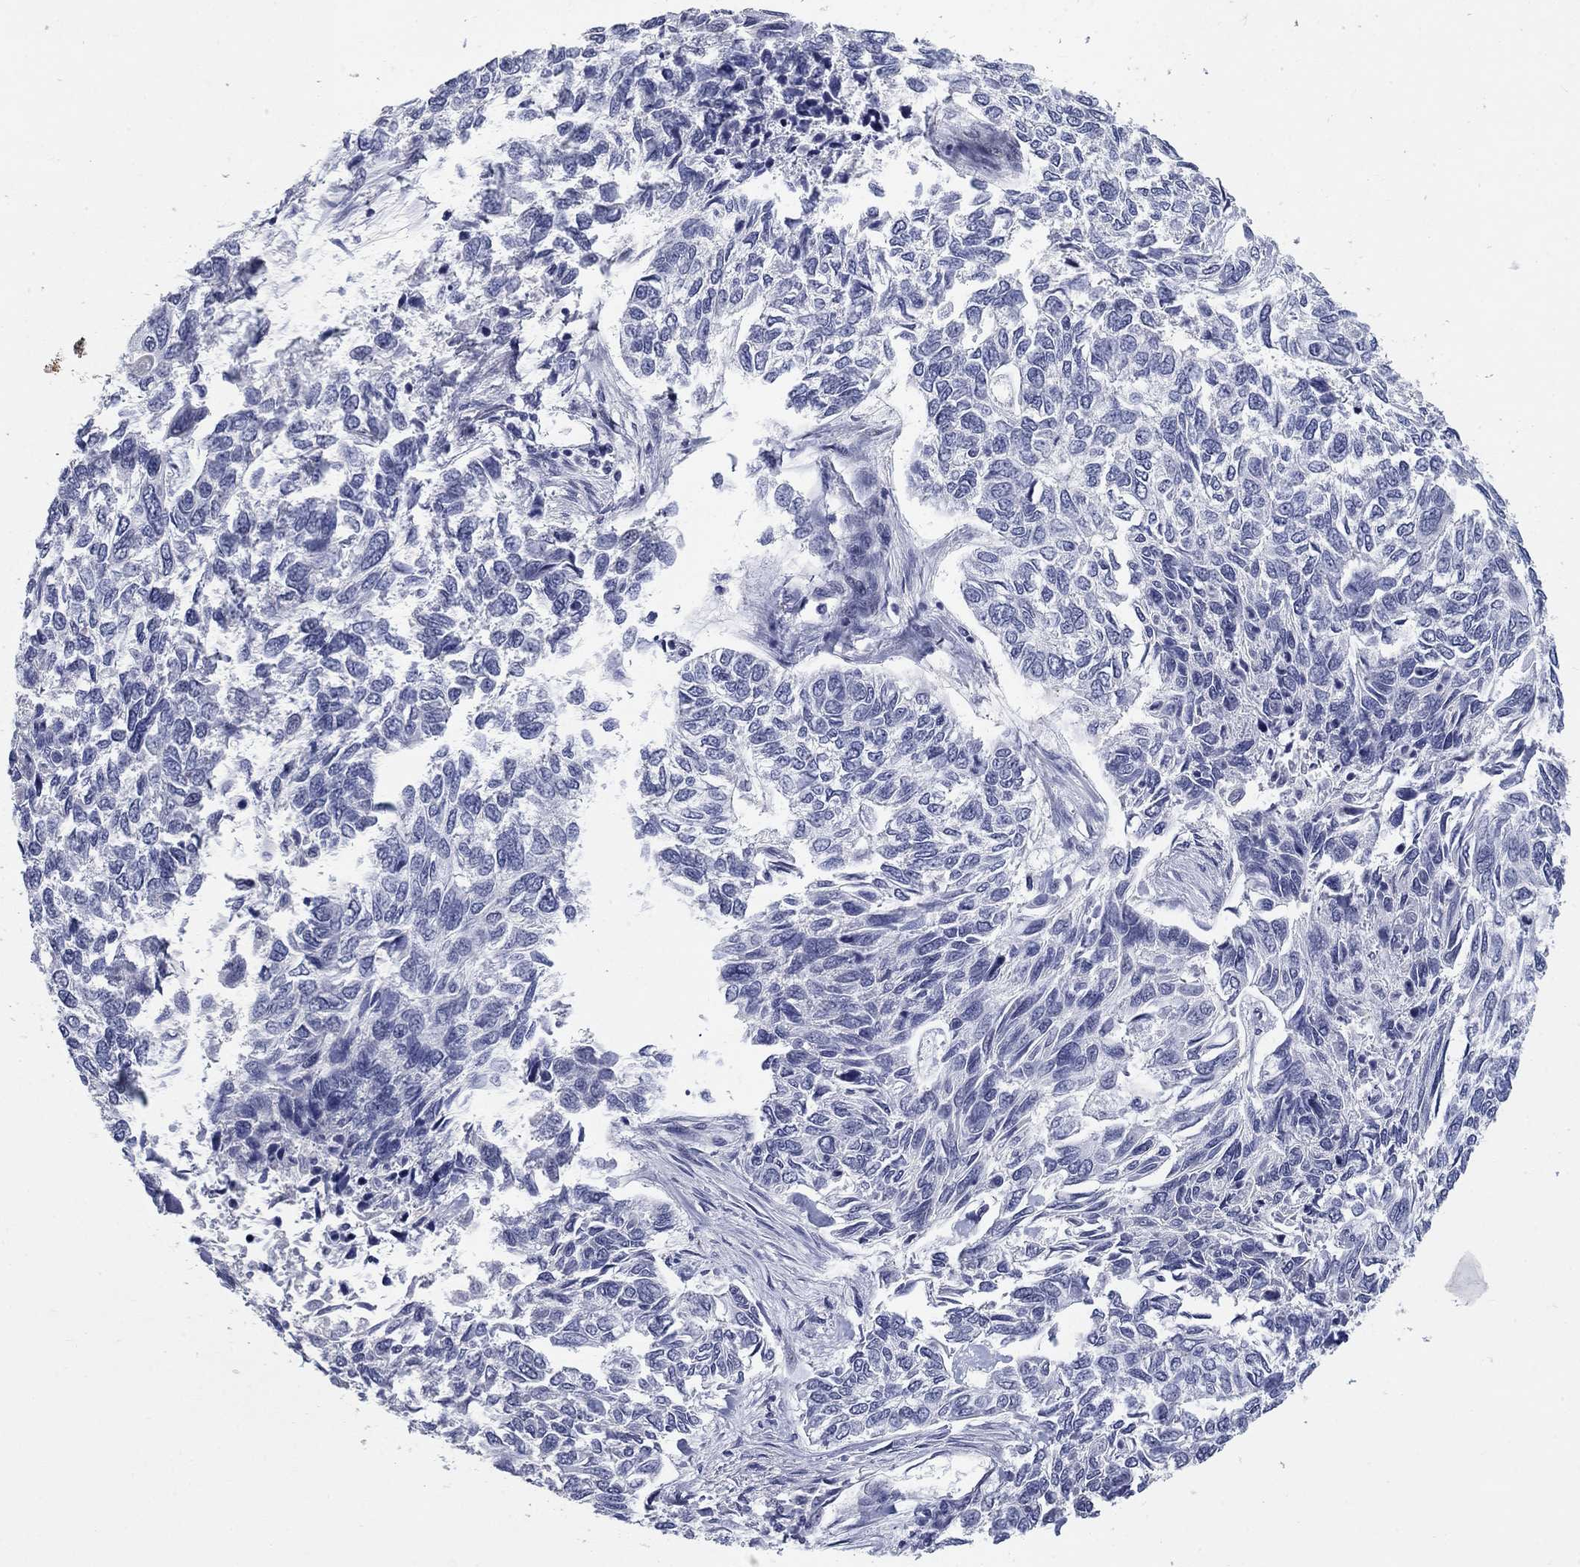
{"staining": {"intensity": "negative", "quantity": "none", "location": "none"}, "tissue": "skin cancer", "cell_type": "Tumor cells", "image_type": "cancer", "snomed": [{"axis": "morphology", "description": "Basal cell carcinoma"}, {"axis": "topography", "description": "Skin"}], "caption": "Immunohistochemical staining of skin cancer (basal cell carcinoma) reveals no significant expression in tumor cells. The staining was performed using DAB to visualize the protein expression in brown, while the nuclei were stained in blue with hematoxylin (Magnification: 20x).", "gene": "ELAVL4", "patient": {"sex": "female", "age": 65}}